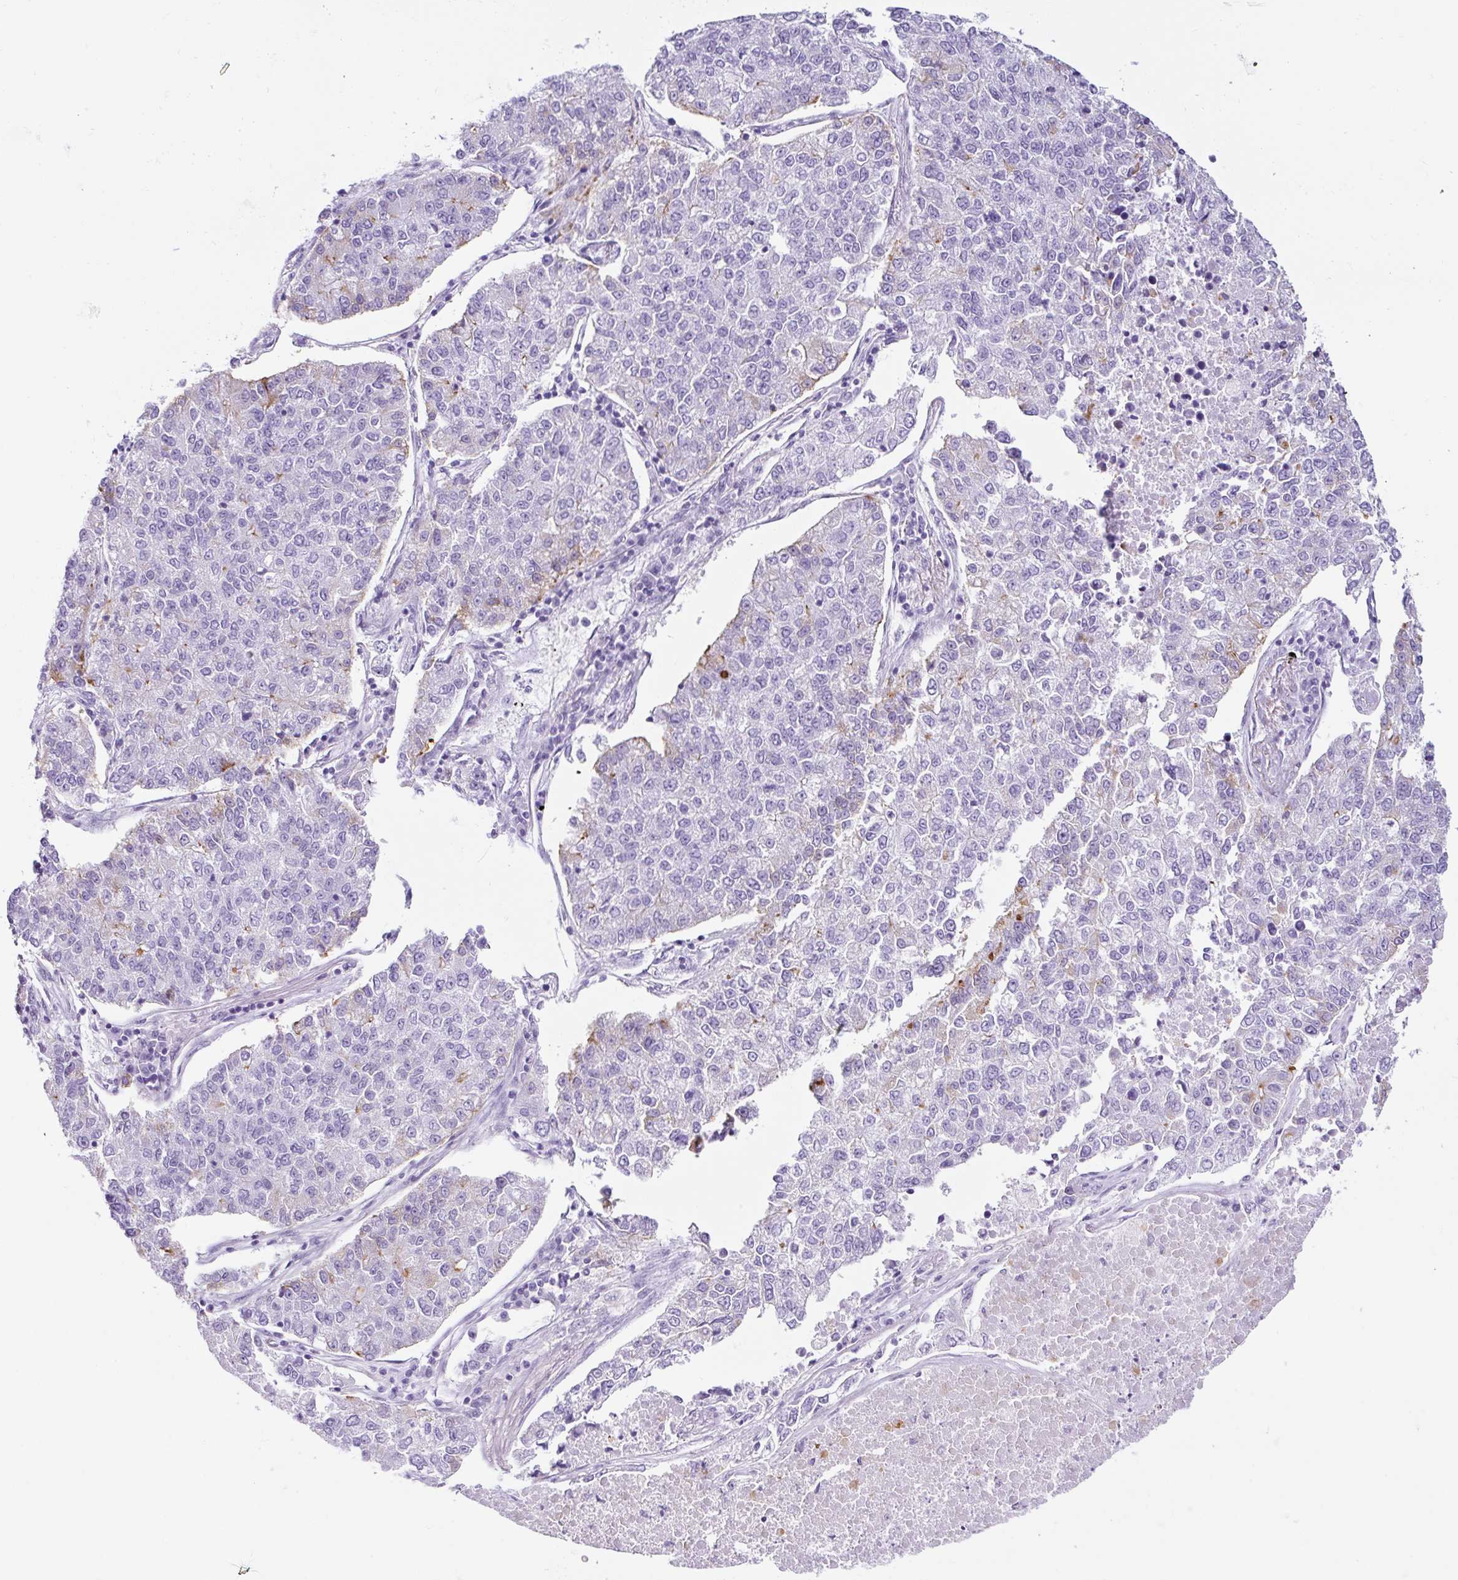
{"staining": {"intensity": "negative", "quantity": "none", "location": "none"}, "tissue": "lung cancer", "cell_type": "Tumor cells", "image_type": "cancer", "snomed": [{"axis": "morphology", "description": "Adenocarcinoma, NOS"}, {"axis": "topography", "description": "Lung"}], "caption": "This is an immunohistochemistry histopathology image of lung cancer. There is no expression in tumor cells.", "gene": "TMEM200B", "patient": {"sex": "male", "age": 49}}